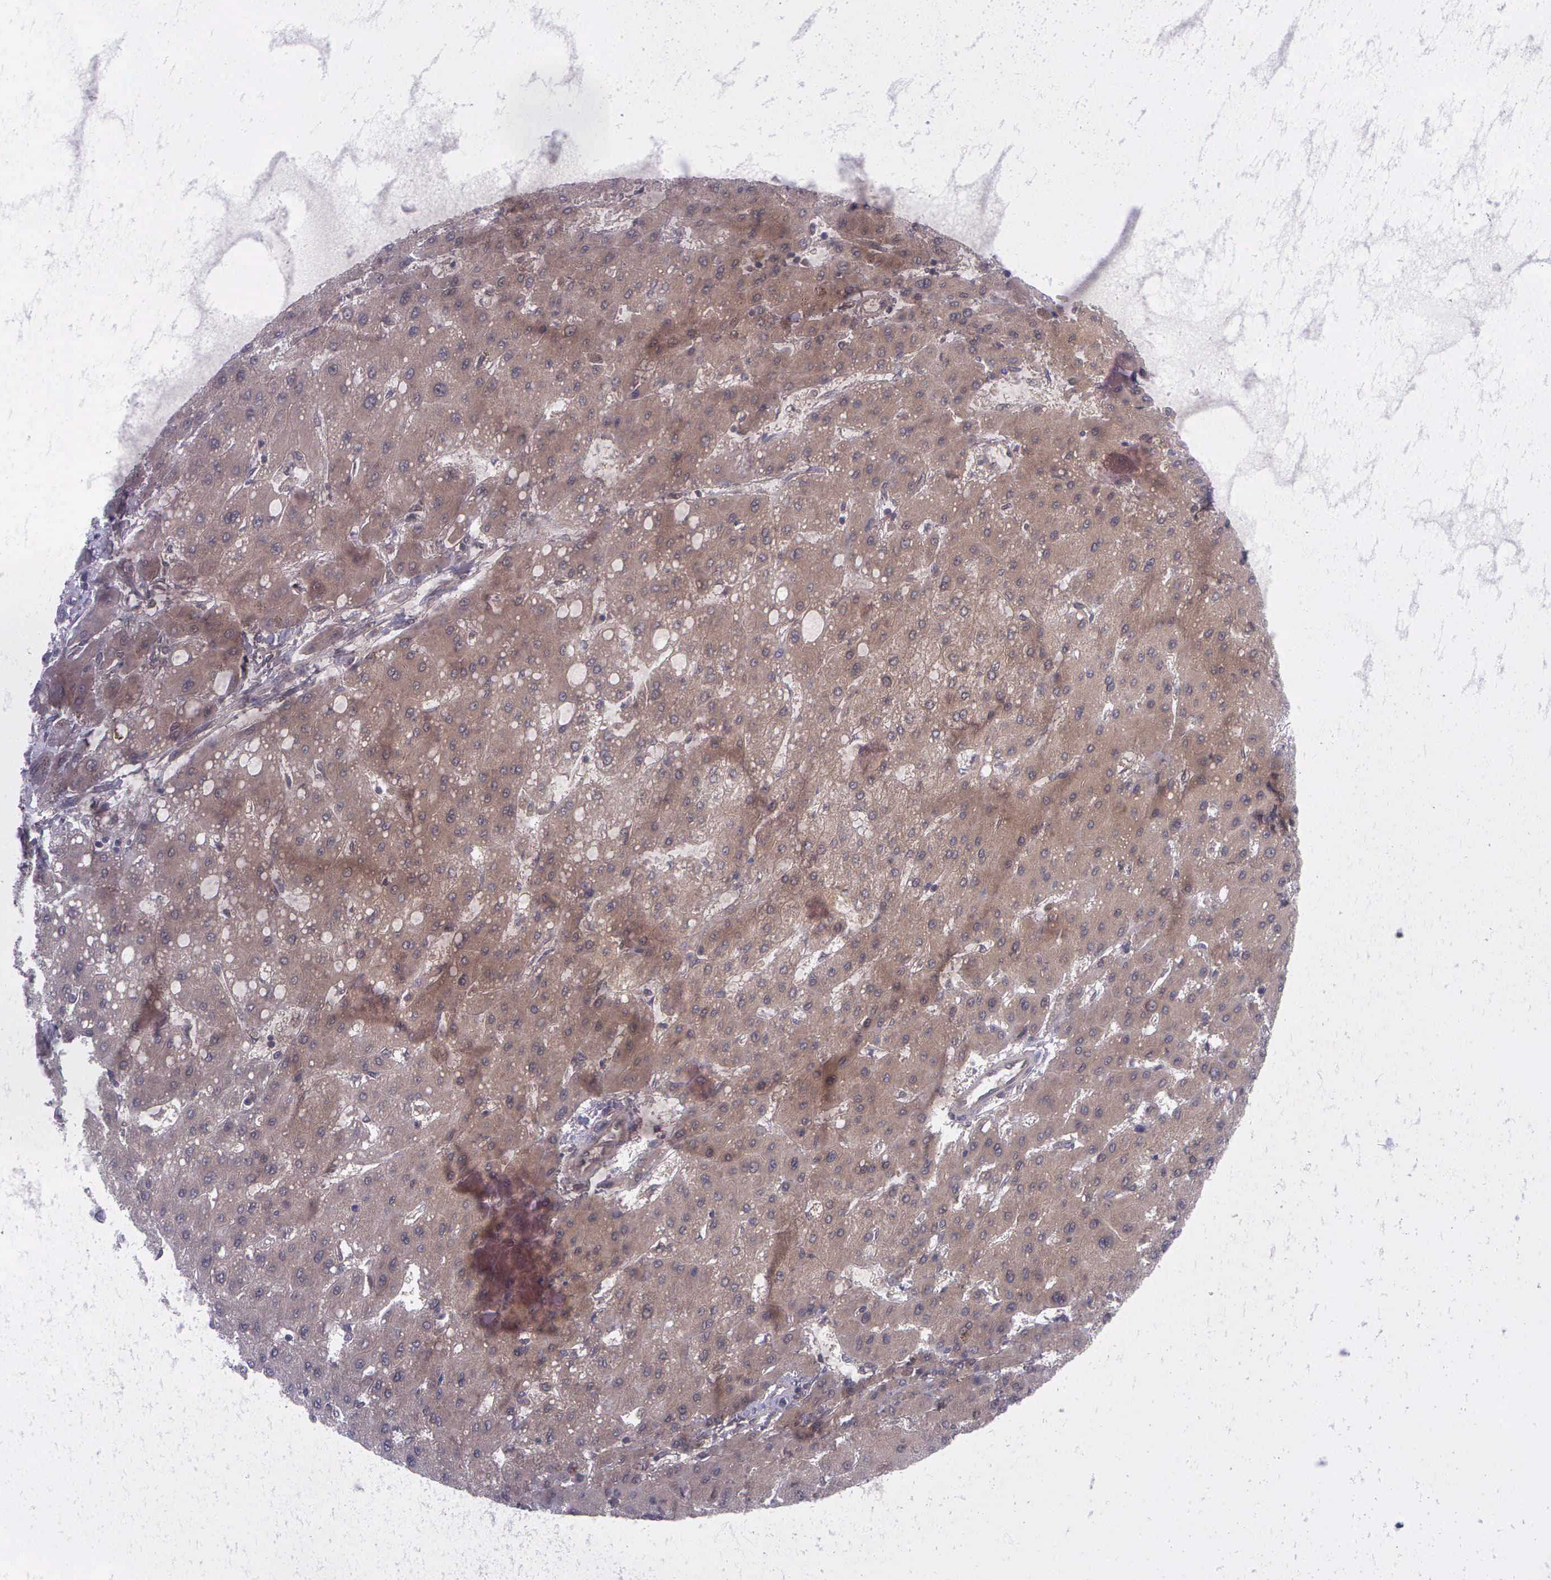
{"staining": {"intensity": "moderate", "quantity": "25%-75%", "location": "cytoplasmic/membranous"}, "tissue": "liver cancer", "cell_type": "Tumor cells", "image_type": "cancer", "snomed": [{"axis": "morphology", "description": "Carcinoma, Hepatocellular, NOS"}, {"axis": "topography", "description": "Liver"}], "caption": "Protein expression analysis of human liver hepatocellular carcinoma reveals moderate cytoplasmic/membranous positivity in about 25%-75% of tumor cells. Using DAB (3,3'-diaminobenzidine) (brown) and hematoxylin (blue) stains, captured at high magnification using brightfield microscopy.", "gene": "MICAL3", "patient": {"sex": "female", "age": 52}}